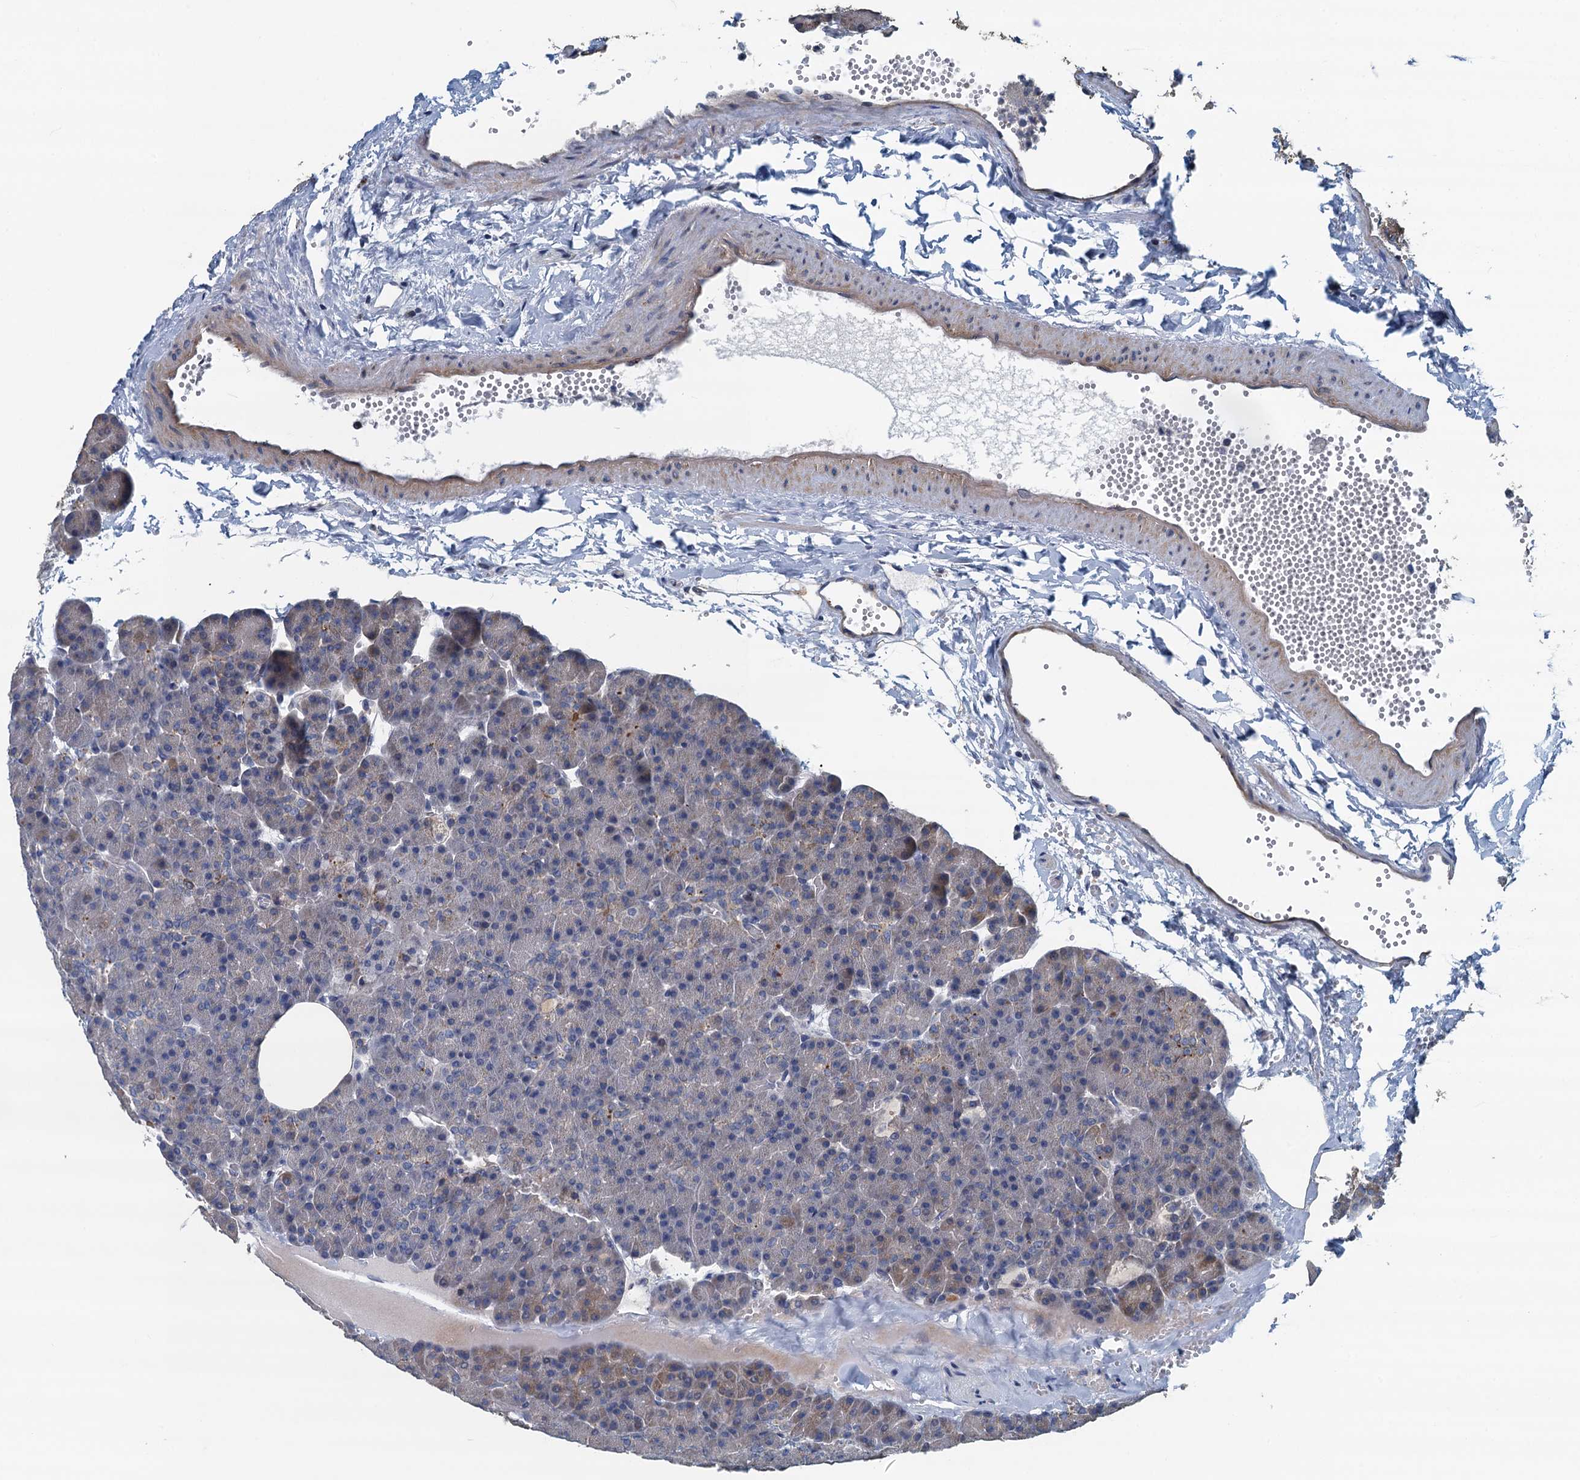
{"staining": {"intensity": "weak", "quantity": "<25%", "location": "cytoplasmic/membranous"}, "tissue": "pancreas", "cell_type": "Exocrine glandular cells", "image_type": "normal", "snomed": [{"axis": "morphology", "description": "Normal tissue, NOS"}, {"axis": "morphology", "description": "Carcinoid, malignant, NOS"}, {"axis": "topography", "description": "Pancreas"}], "caption": "The image exhibits no significant expression in exocrine glandular cells of pancreas. (DAB (3,3'-diaminobenzidine) immunohistochemistry, high magnification).", "gene": "AGRN", "patient": {"sex": "female", "age": 35}}